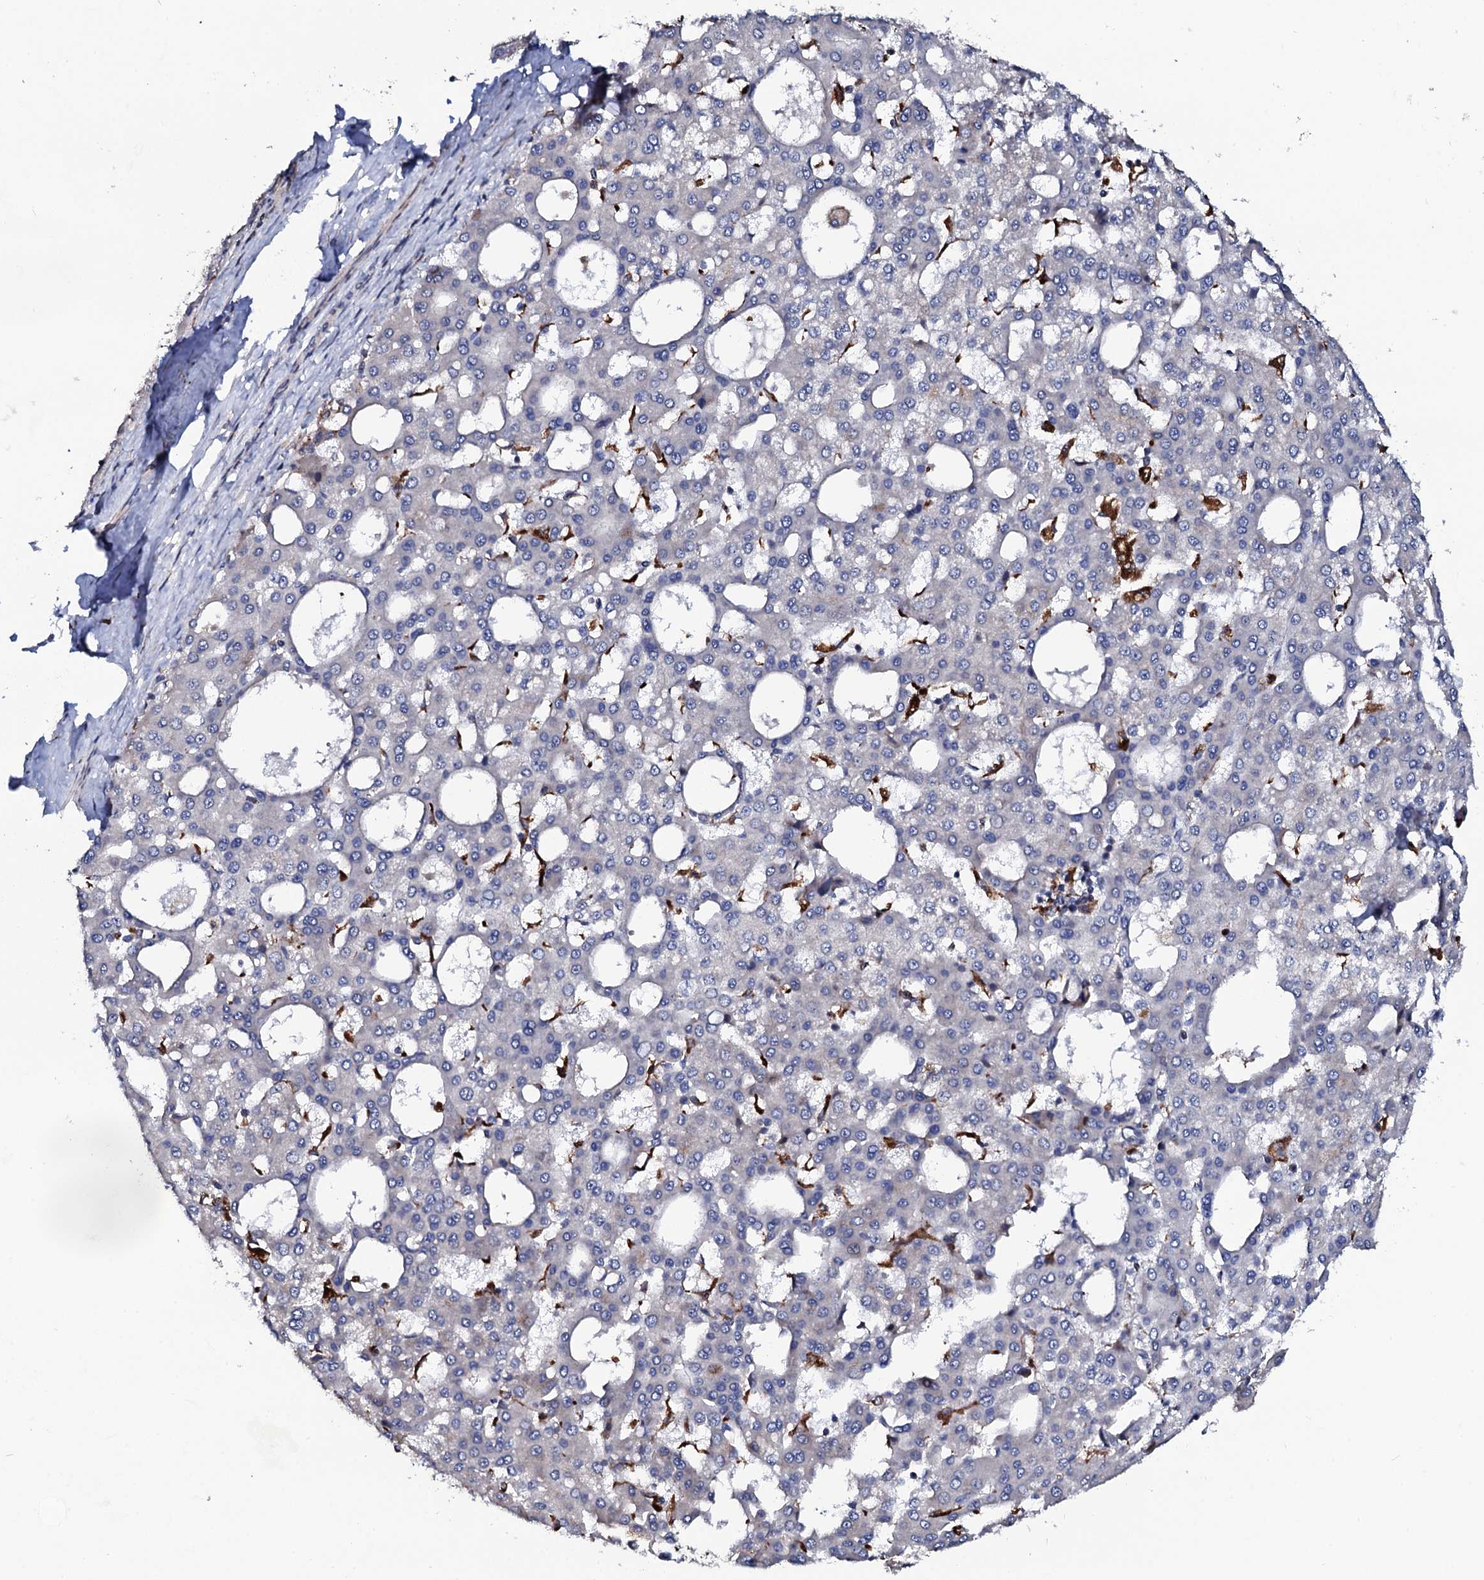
{"staining": {"intensity": "negative", "quantity": "none", "location": "none"}, "tissue": "liver cancer", "cell_type": "Tumor cells", "image_type": "cancer", "snomed": [{"axis": "morphology", "description": "Carcinoma, Hepatocellular, NOS"}, {"axis": "topography", "description": "Liver"}], "caption": "This is an IHC micrograph of liver hepatocellular carcinoma. There is no staining in tumor cells.", "gene": "TCIRG1", "patient": {"sex": "male", "age": 47}}